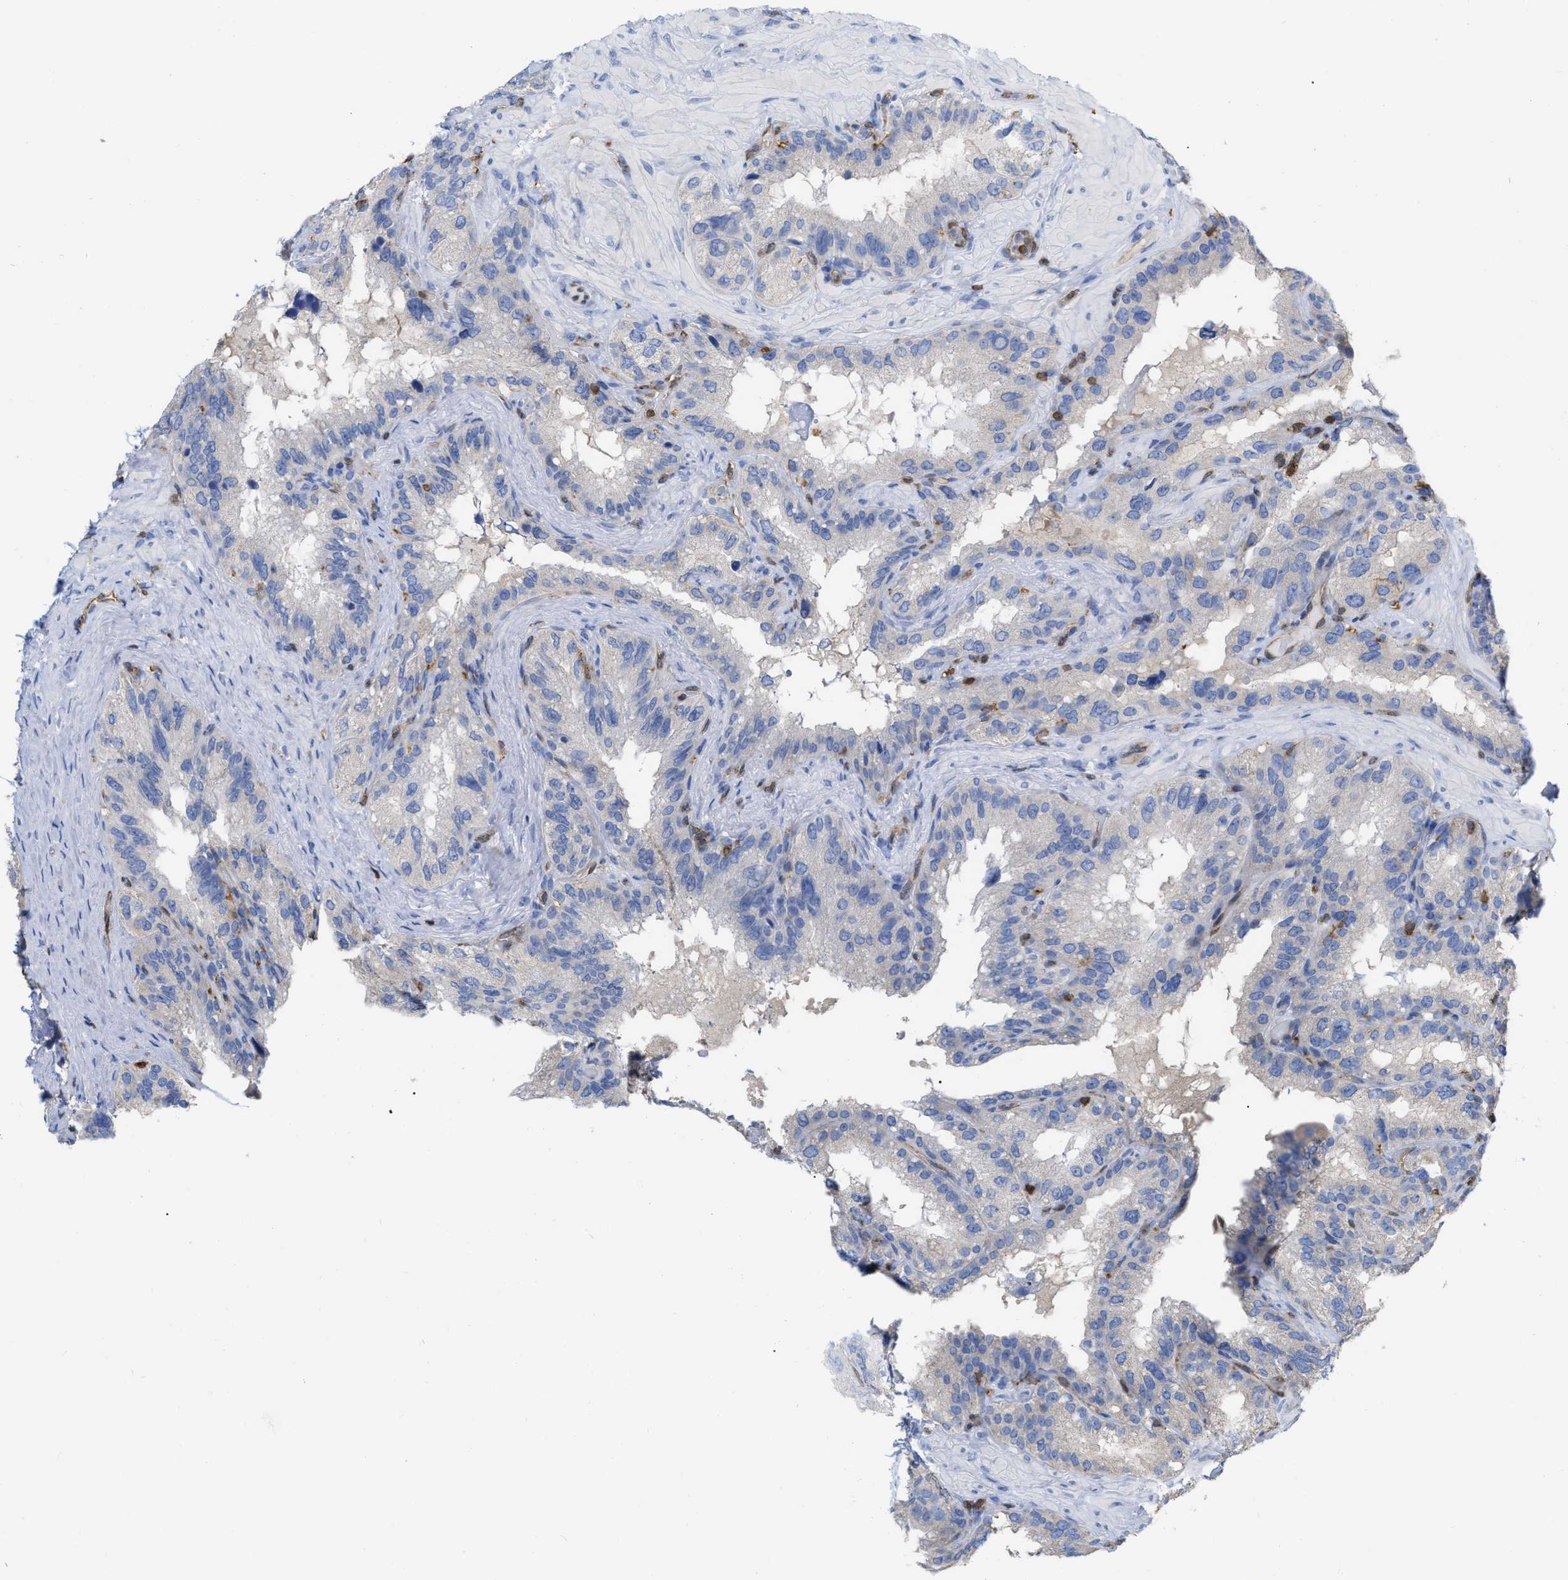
{"staining": {"intensity": "negative", "quantity": "none", "location": "none"}, "tissue": "seminal vesicle", "cell_type": "Glandular cells", "image_type": "normal", "snomed": [{"axis": "morphology", "description": "Normal tissue, NOS"}, {"axis": "topography", "description": "Seminal veicle"}], "caption": "Human seminal vesicle stained for a protein using IHC demonstrates no staining in glandular cells.", "gene": "GIMAP4", "patient": {"sex": "male", "age": 68}}